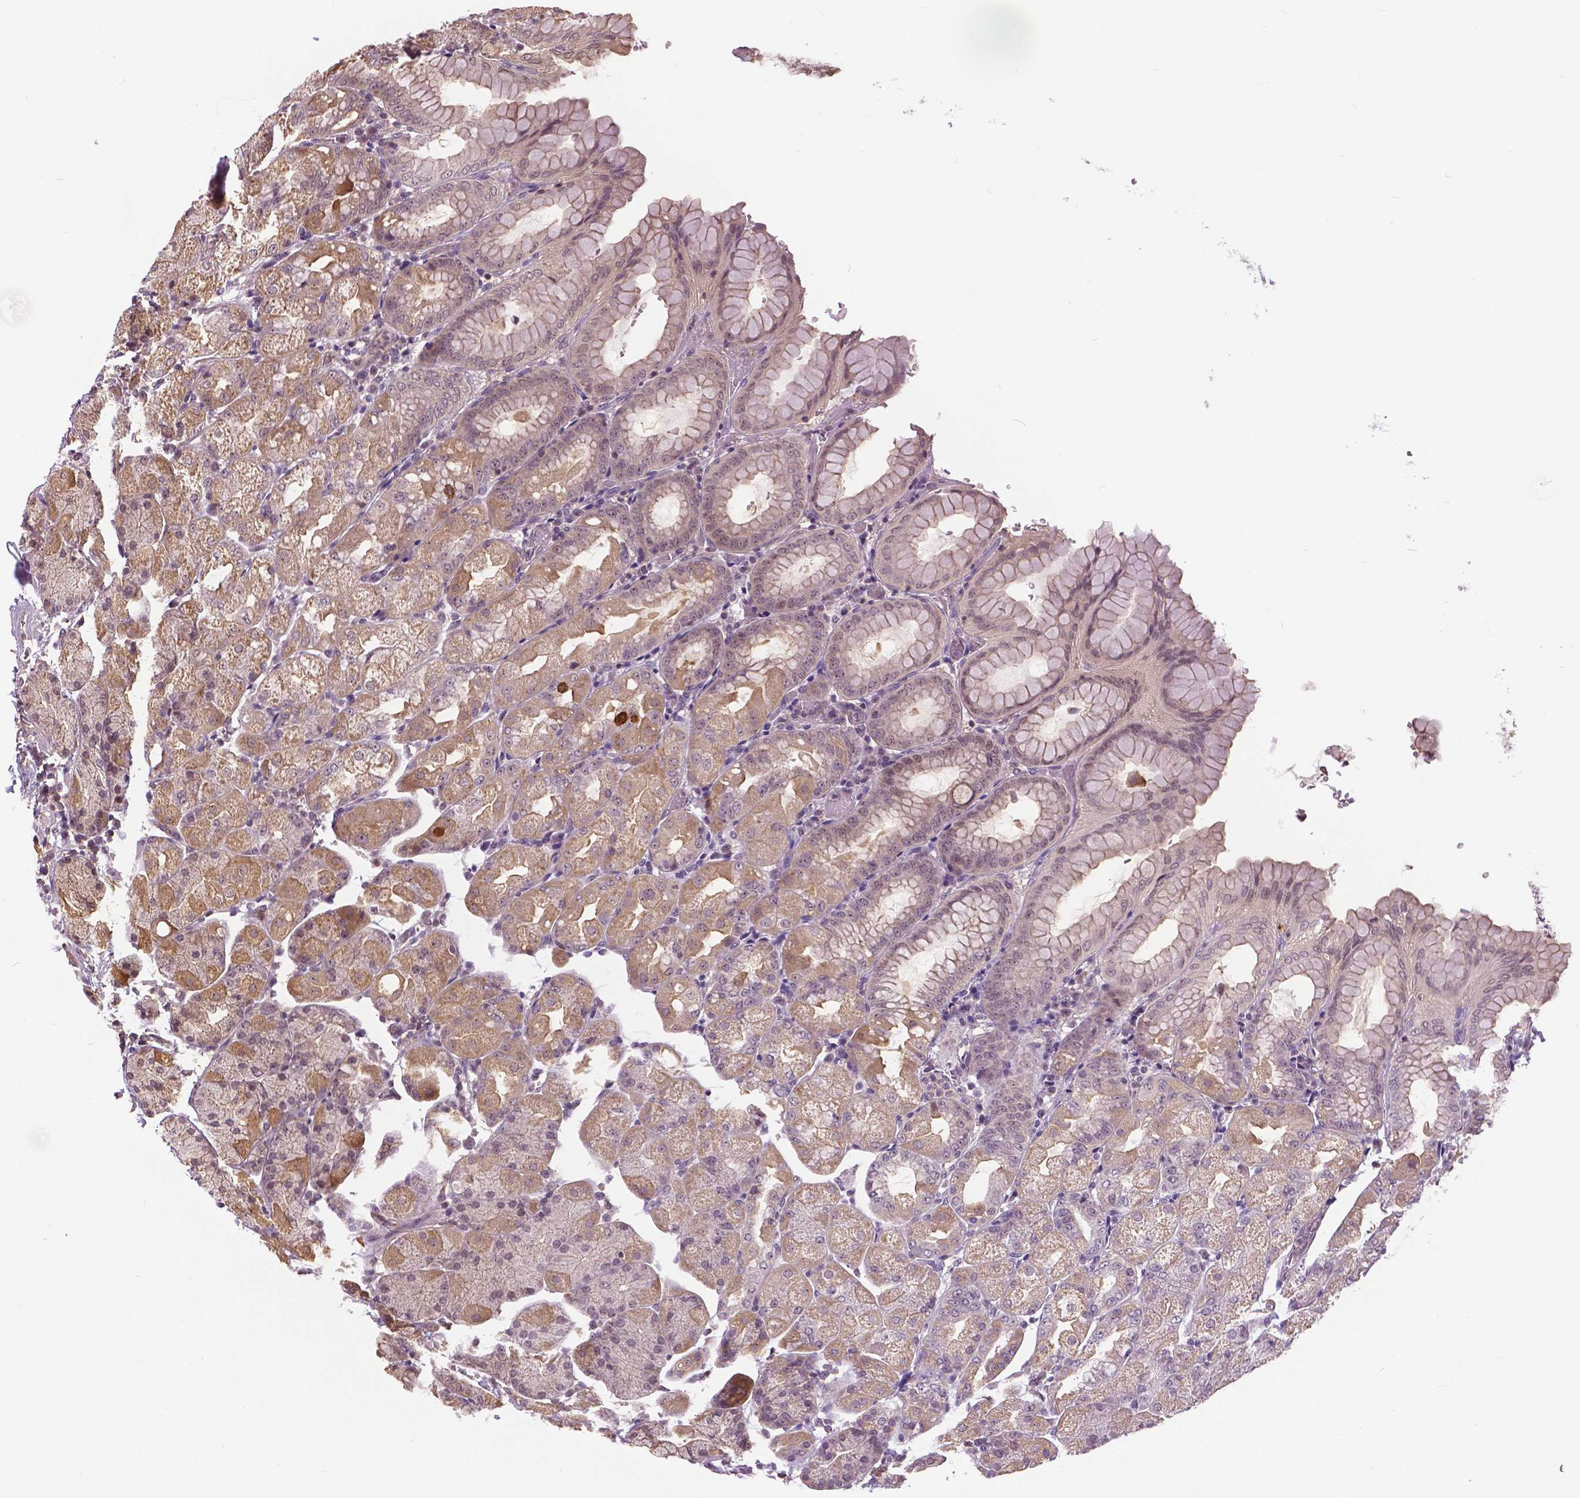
{"staining": {"intensity": "moderate", "quantity": "25%-75%", "location": "cytoplasmic/membranous"}, "tissue": "stomach", "cell_type": "Glandular cells", "image_type": "normal", "snomed": [{"axis": "morphology", "description": "Normal tissue, NOS"}, {"axis": "topography", "description": "Stomach, upper"}, {"axis": "topography", "description": "Stomach"}, {"axis": "topography", "description": "Stomach, lower"}], "caption": "Stomach was stained to show a protein in brown. There is medium levels of moderate cytoplasmic/membranous staining in approximately 25%-75% of glandular cells. (DAB (3,3'-diaminobenzidine) = brown stain, brightfield microscopy at high magnification).", "gene": "ANXA13", "patient": {"sex": "male", "age": 62}}